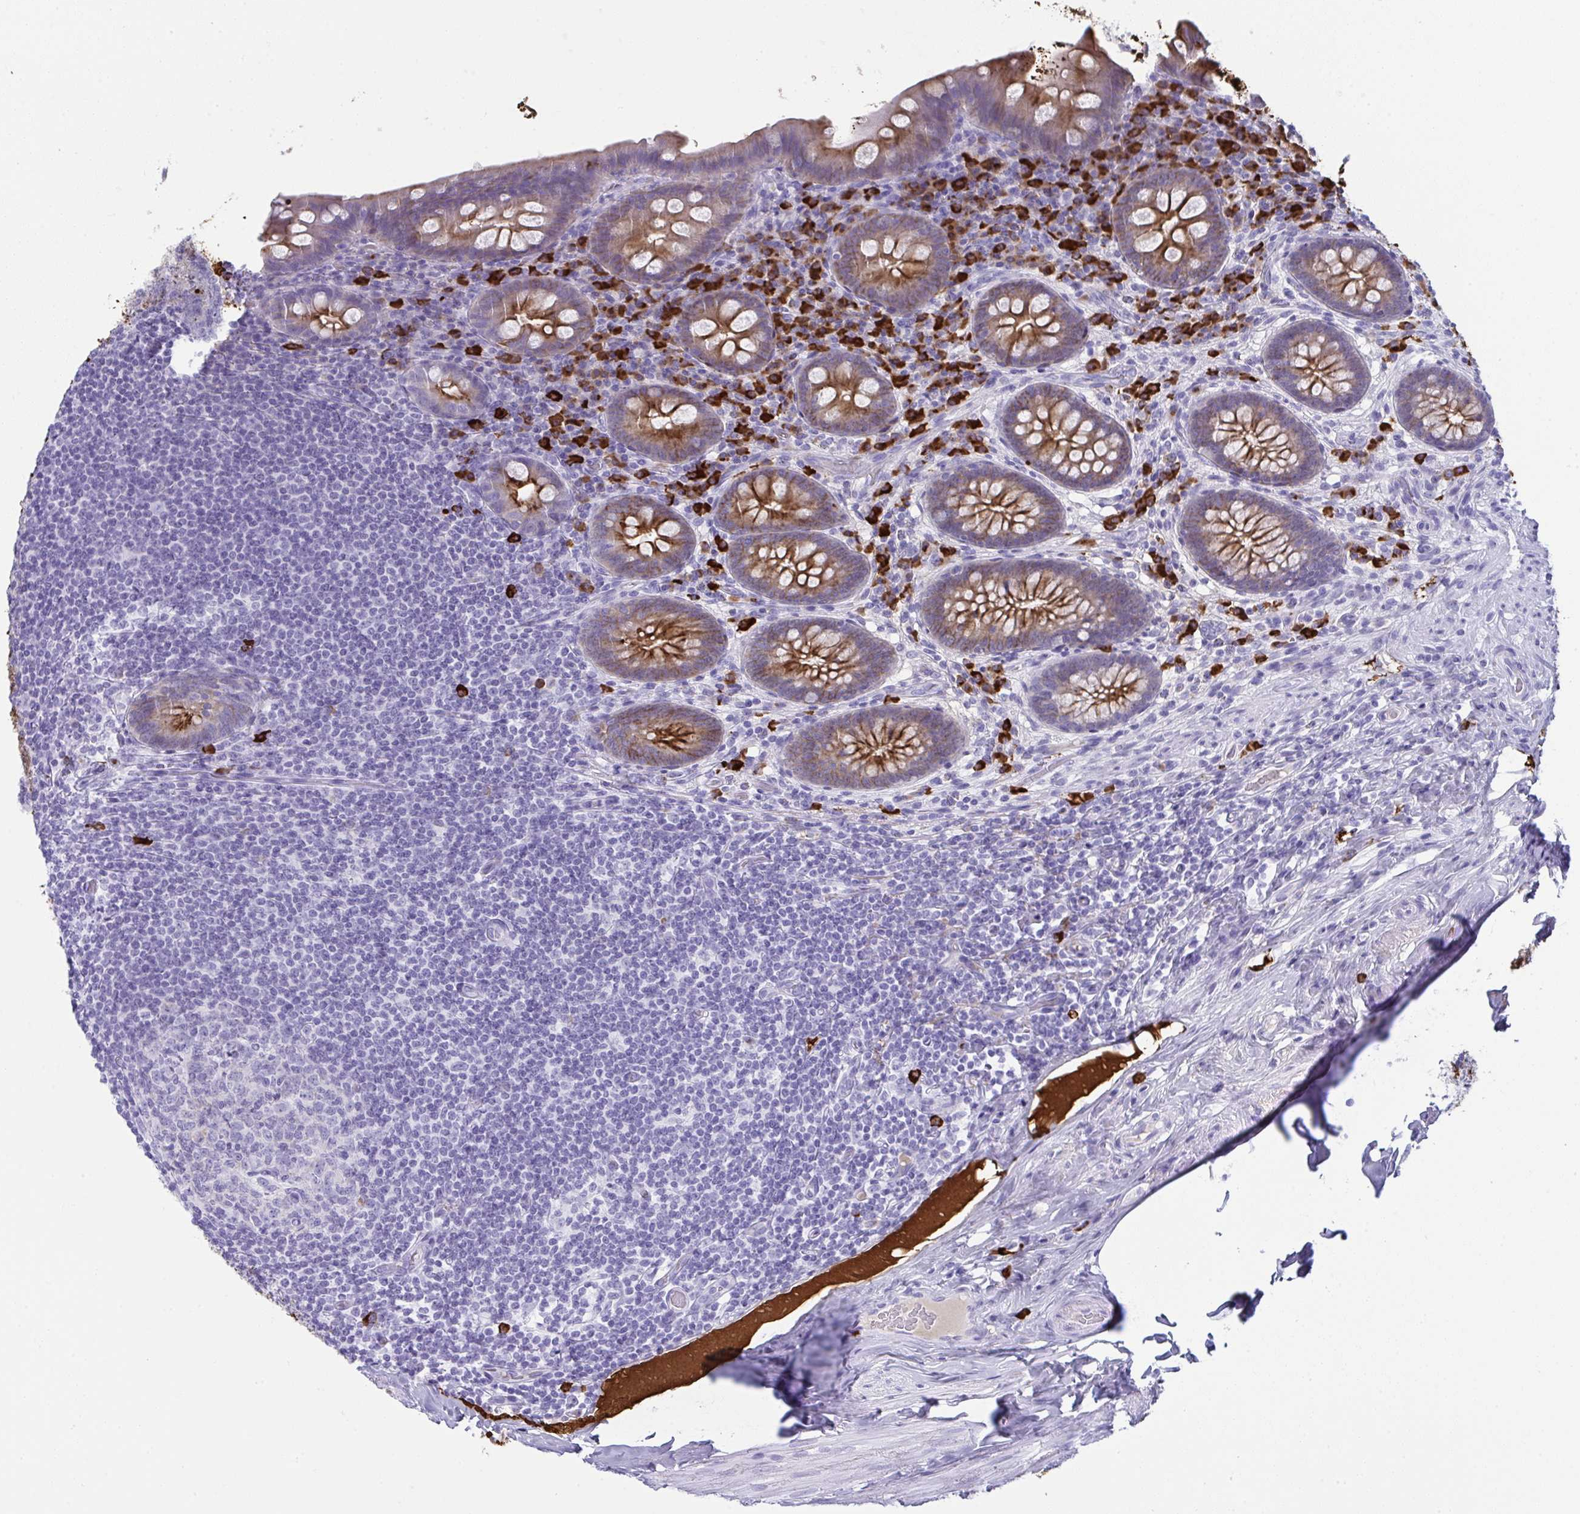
{"staining": {"intensity": "moderate", "quantity": ">75%", "location": "cytoplasmic/membranous"}, "tissue": "appendix", "cell_type": "Glandular cells", "image_type": "normal", "snomed": [{"axis": "morphology", "description": "Normal tissue, NOS"}, {"axis": "topography", "description": "Appendix"}], "caption": "This is a photomicrograph of immunohistochemistry staining of normal appendix, which shows moderate positivity in the cytoplasmic/membranous of glandular cells.", "gene": "JCHAIN", "patient": {"sex": "male", "age": 71}}